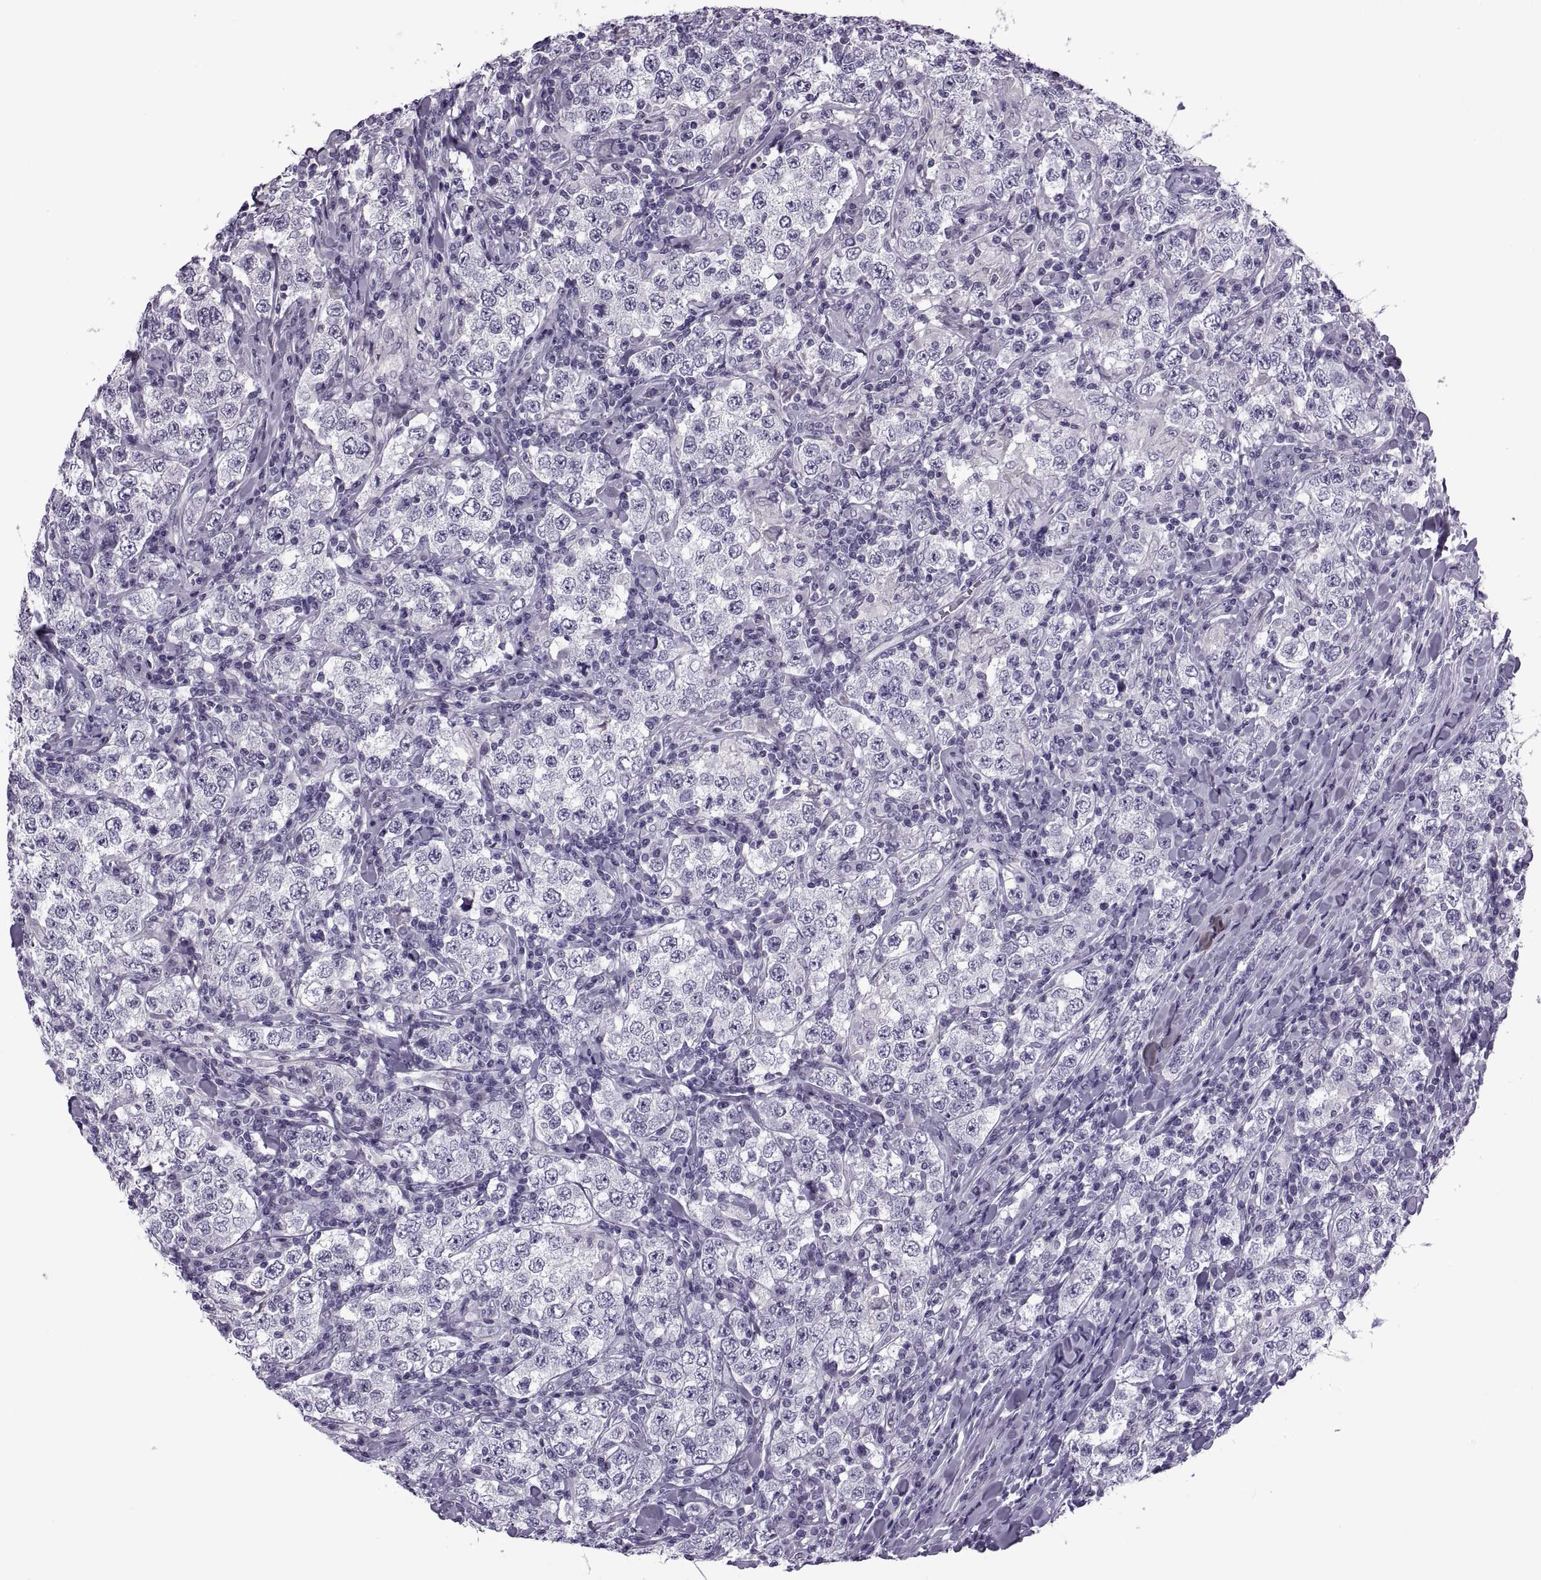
{"staining": {"intensity": "negative", "quantity": "none", "location": "none"}, "tissue": "testis cancer", "cell_type": "Tumor cells", "image_type": "cancer", "snomed": [{"axis": "morphology", "description": "Seminoma, NOS"}, {"axis": "morphology", "description": "Carcinoma, Embryonal, NOS"}, {"axis": "topography", "description": "Testis"}], "caption": "Testis cancer (seminoma) was stained to show a protein in brown. There is no significant staining in tumor cells.", "gene": "SYNGR4", "patient": {"sex": "male", "age": 41}}